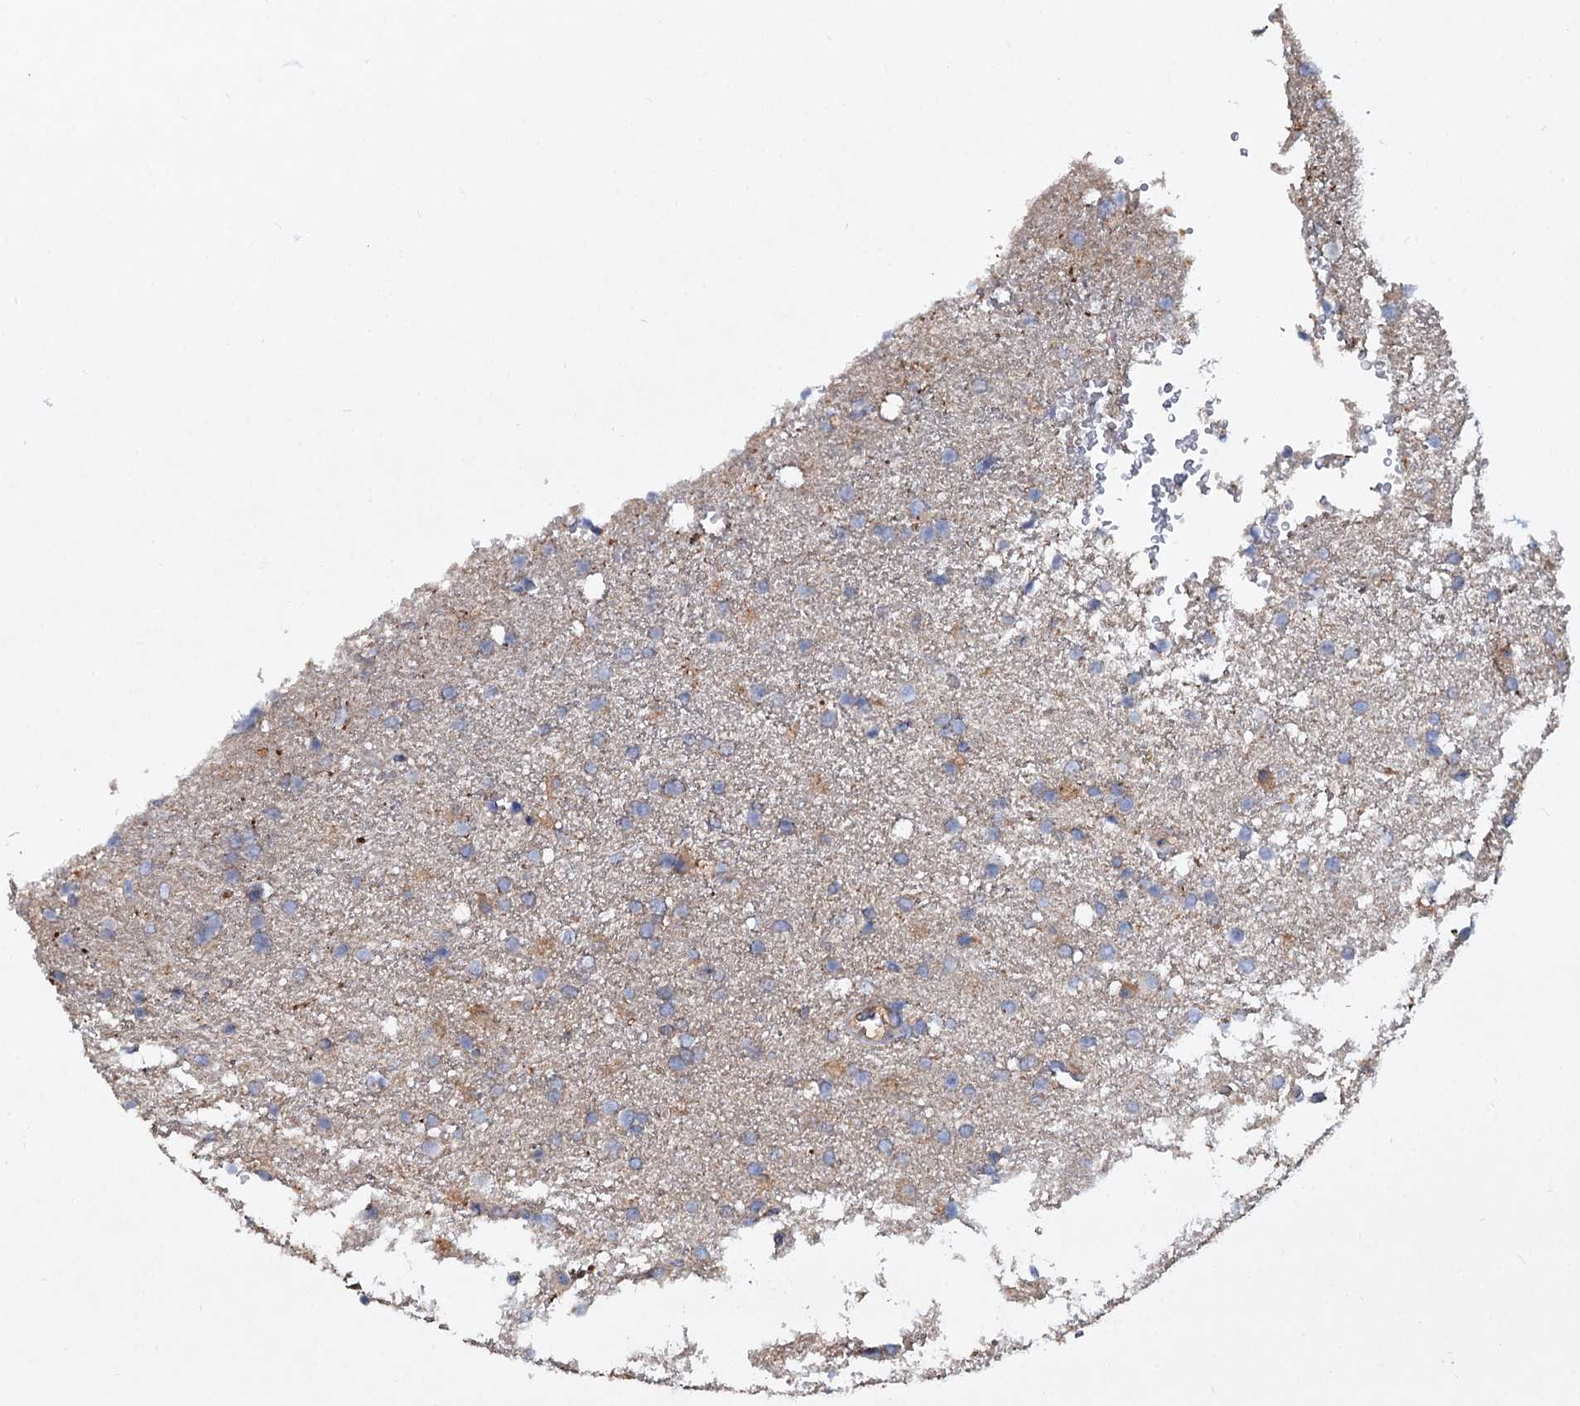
{"staining": {"intensity": "weak", "quantity": "<25%", "location": "cytoplasmic/membranous"}, "tissue": "glioma", "cell_type": "Tumor cells", "image_type": "cancer", "snomed": [{"axis": "morphology", "description": "Glioma, malignant, High grade"}, {"axis": "topography", "description": "Brain"}], "caption": "High power microscopy photomicrograph of an immunohistochemistry histopathology image of malignant glioma (high-grade), revealing no significant positivity in tumor cells. The staining is performed using DAB (3,3'-diaminobenzidine) brown chromogen with nuclei counter-stained in using hematoxylin.", "gene": "ALKBH7", "patient": {"sex": "male", "age": 72}}